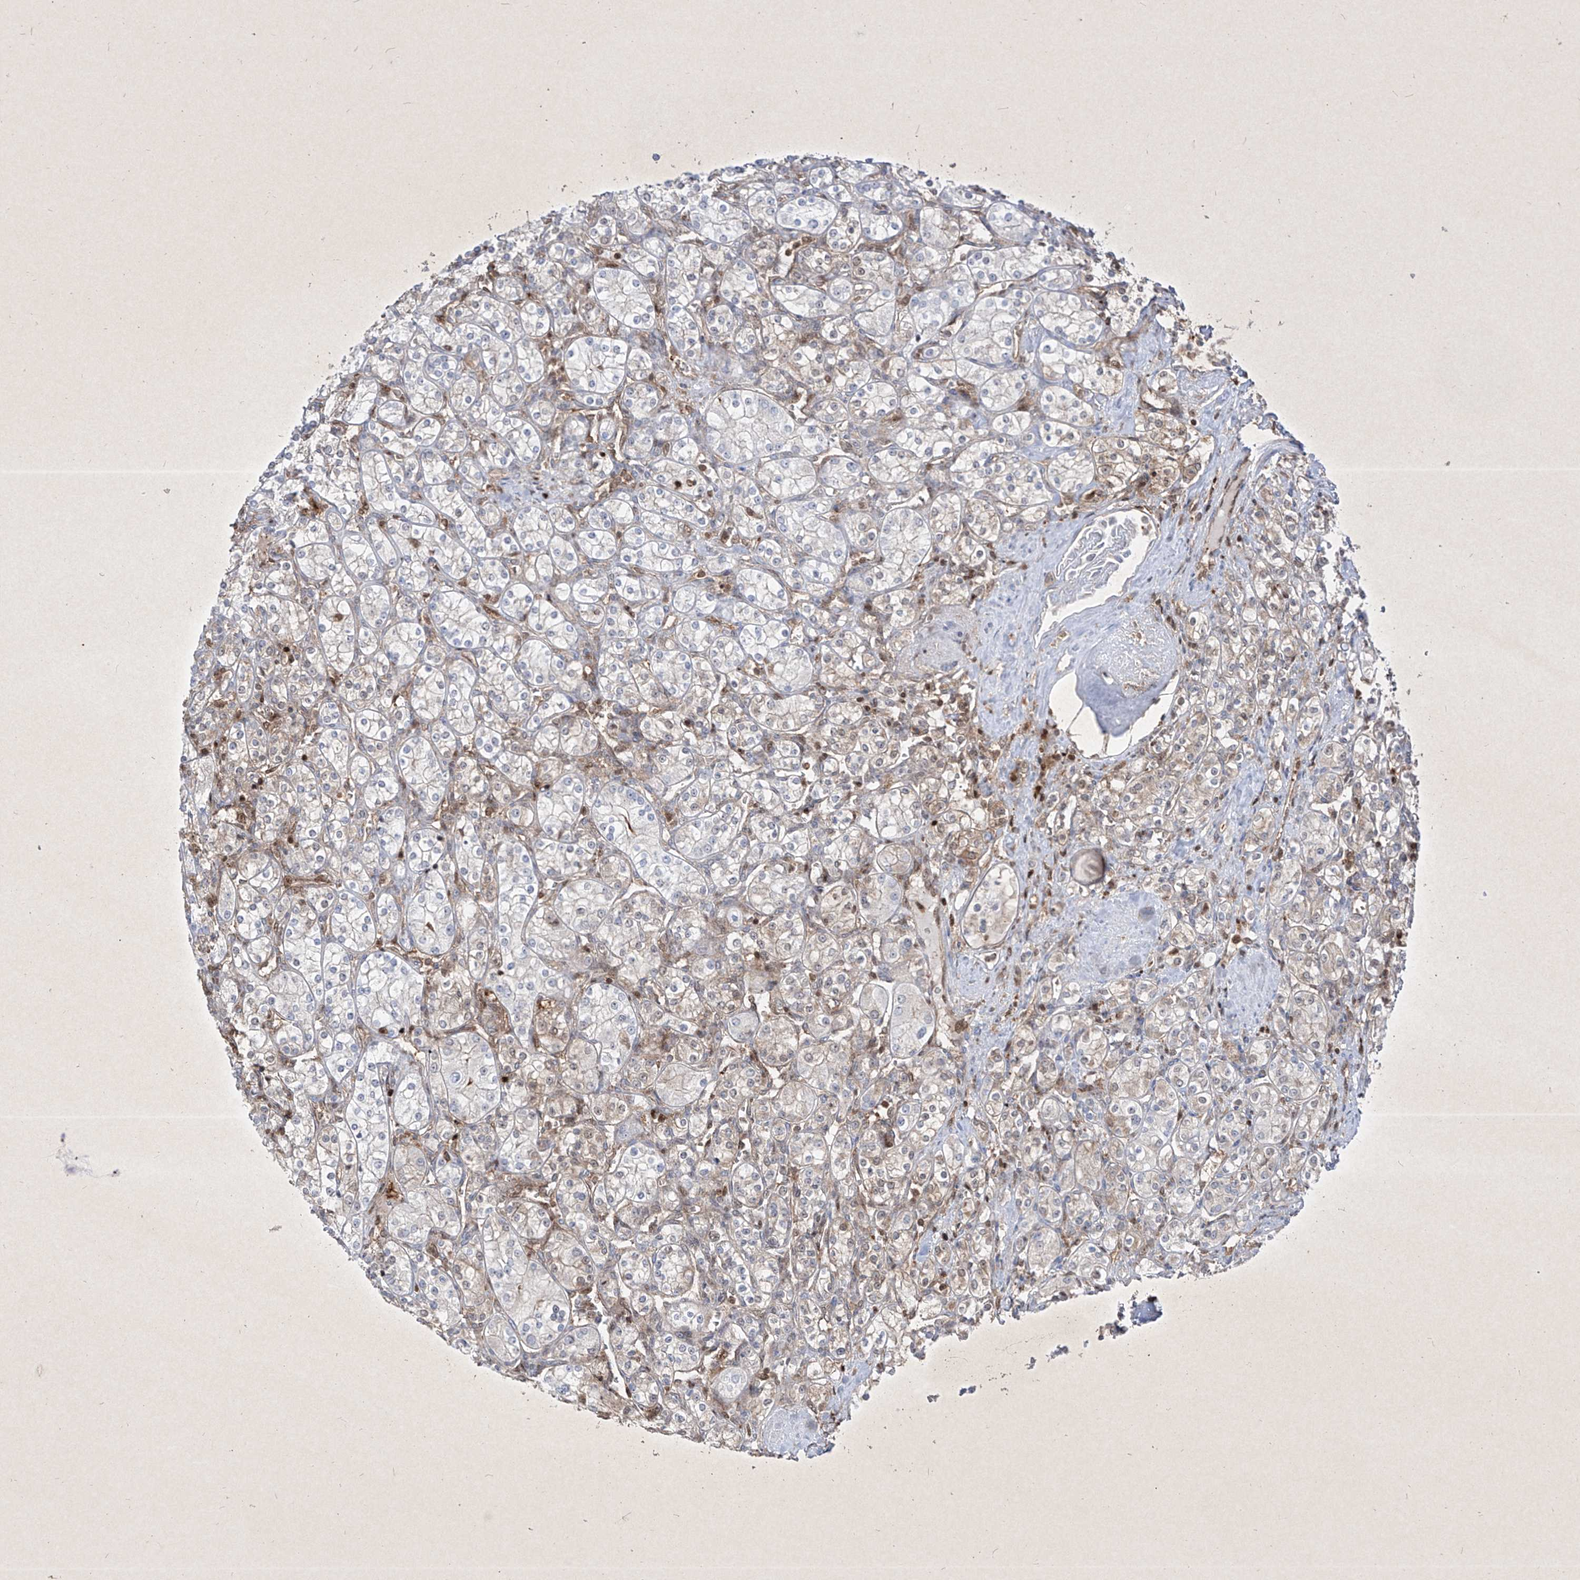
{"staining": {"intensity": "weak", "quantity": "25%-75%", "location": "cytoplasmic/membranous,nuclear"}, "tissue": "renal cancer", "cell_type": "Tumor cells", "image_type": "cancer", "snomed": [{"axis": "morphology", "description": "Adenocarcinoma, NOS"}, {"axis": "topography", "description": "Kidney"}], "caption": "A brown stain highlights weak cytoplasmic/membranous and nuclear staining of a protein in renal cancer (adenocarcinoma) tumor cells.", "gene": "PSMB10", "patient": {"sex": "male", "age": 77}}